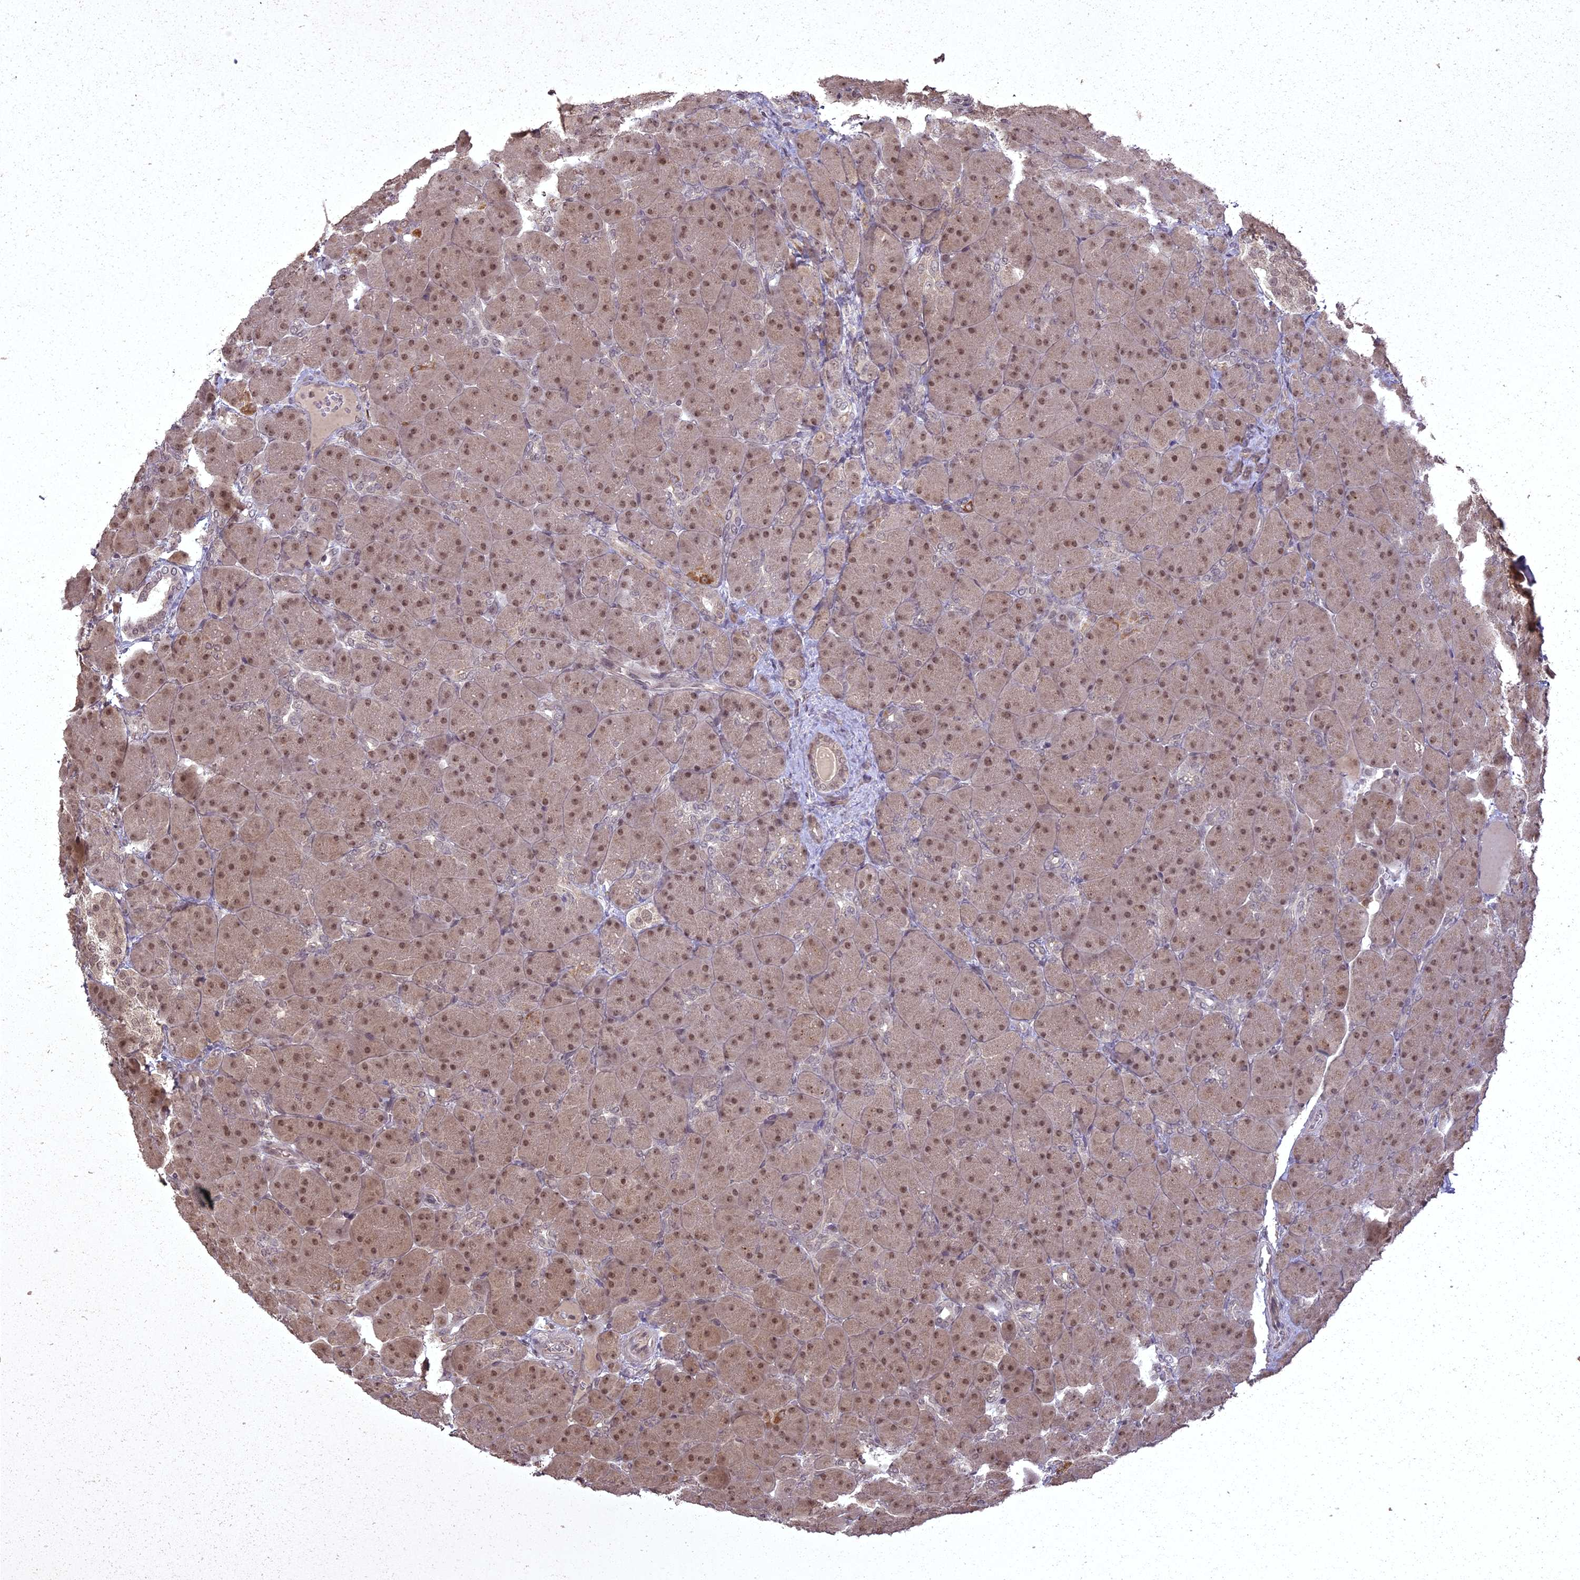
{"staining": {"intensity": "moderate", "quantity": ">75%", "location": "cytoplasmic/membranous,nuclear"}, "tissue": "pancreas", "cell_type": "Exocrine glandular cells", "image_type": "normal", "snomed": [{"axis": "morphology", "description": "Normal tissue, NOS"}, {"axis": "topography", "description": "Pancreas"}], "caption": "This photomicrograph exhibits benign pancreas stained with IHC to label a protein in brown. The cytoplasmic/membranous,nuclear of exocrine glandular cells show moderate positivity for the protein. Nuclei are counter-stained blue.", "gene": "ING5", "patient": {"sex": "male", "age": 66}}